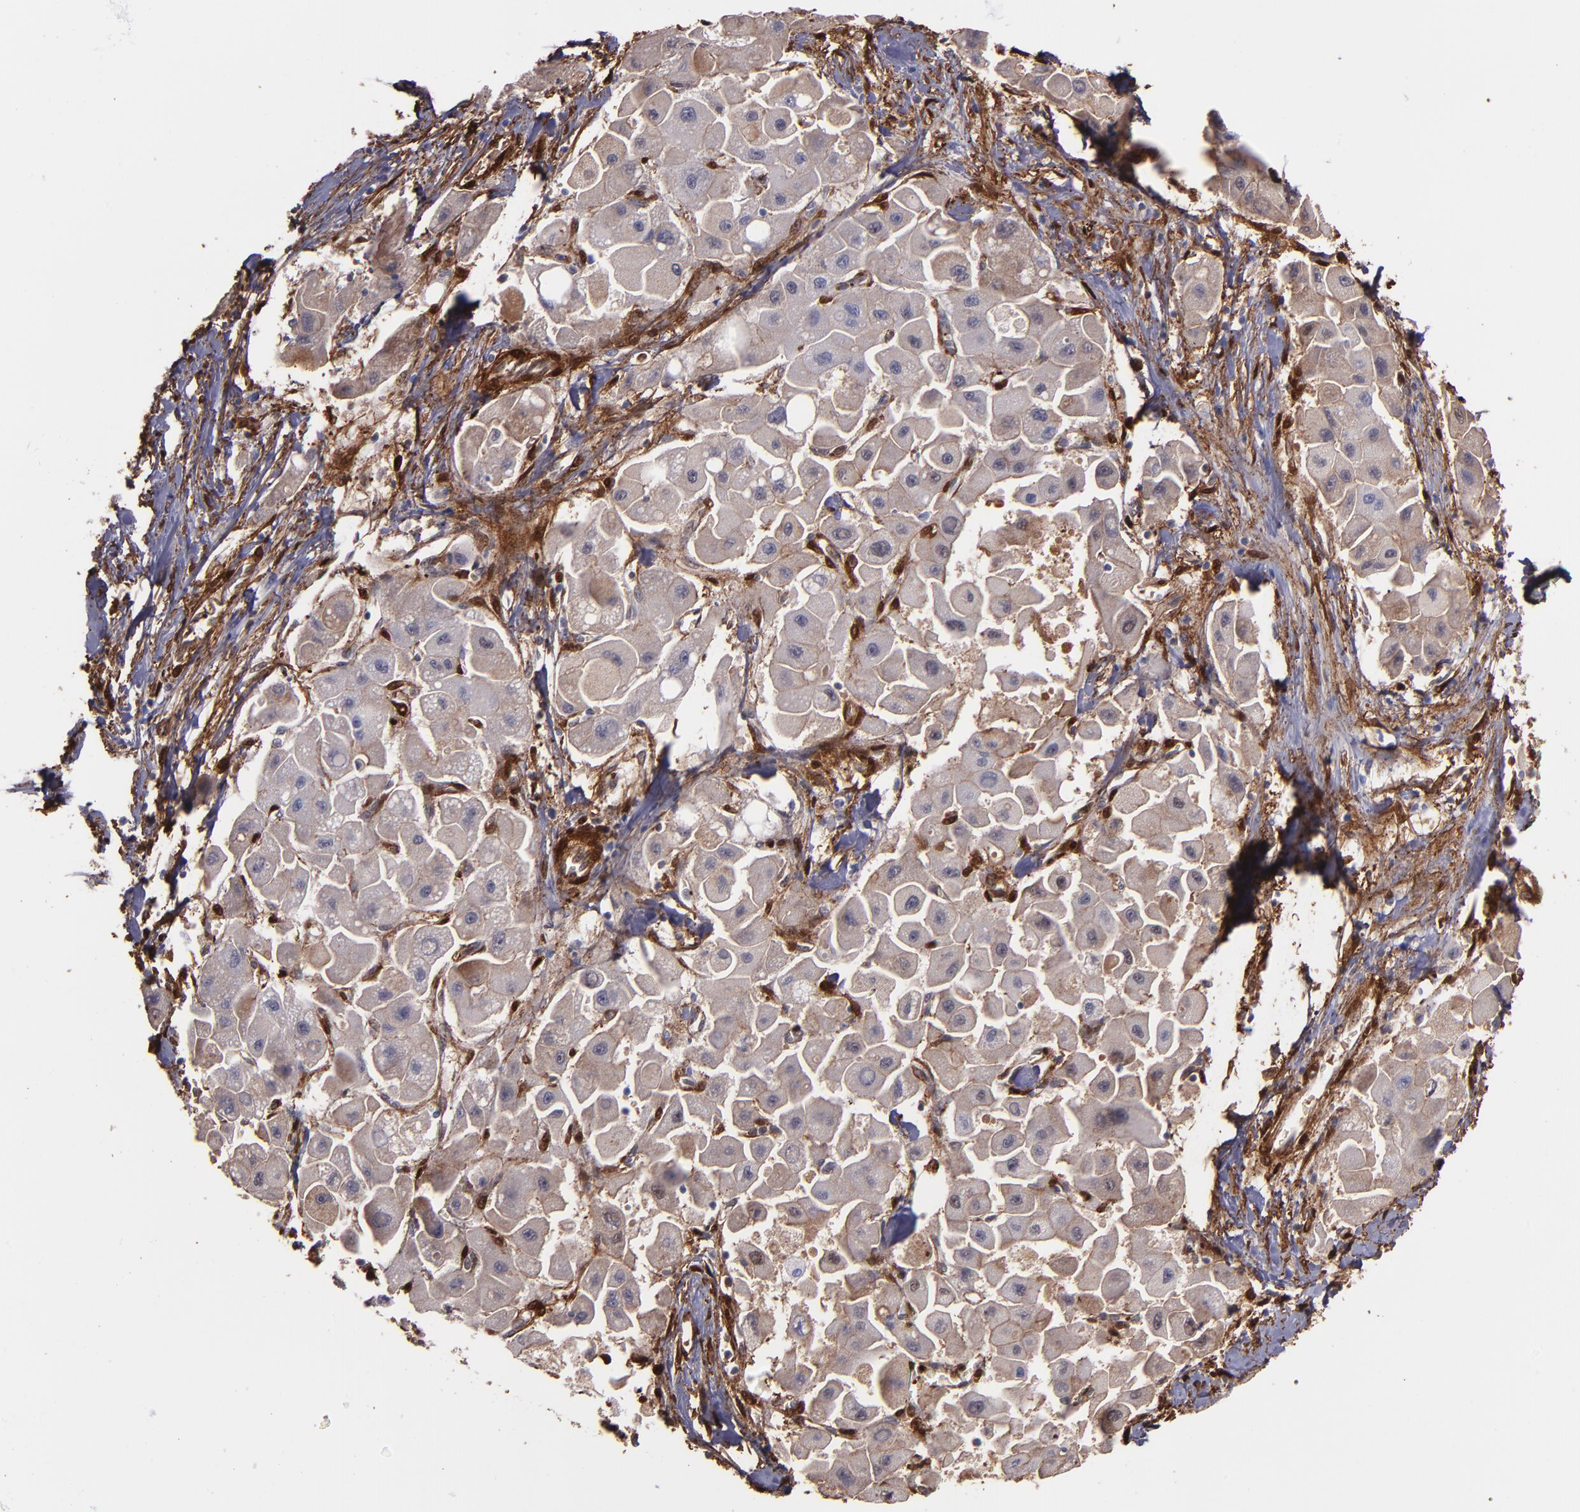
{"staining": {"intensity": "weak", "quantity": ">75%", "location": "cytoplasmic/membranous"}, "tissue": "liver cancer", "cell_type": "Tumor cells", "image_type": "cancer", "snomed": [{"axis": "morphology", "description": "Carcinoma, Hepatocellular, NOS"}, {"axis": "topography", "description": "Liver"}], "caption": "A photomicrograph of human hepatocellular carcinoma (liver) stained for a protein reveals weak cytoplasmic/membranous brown staining in tumor cells. (brown staining indicates protein expression, while blue staining denotes nuclei).", "gene": "VCL", "patient": {"sex": "male", "age": 24}}